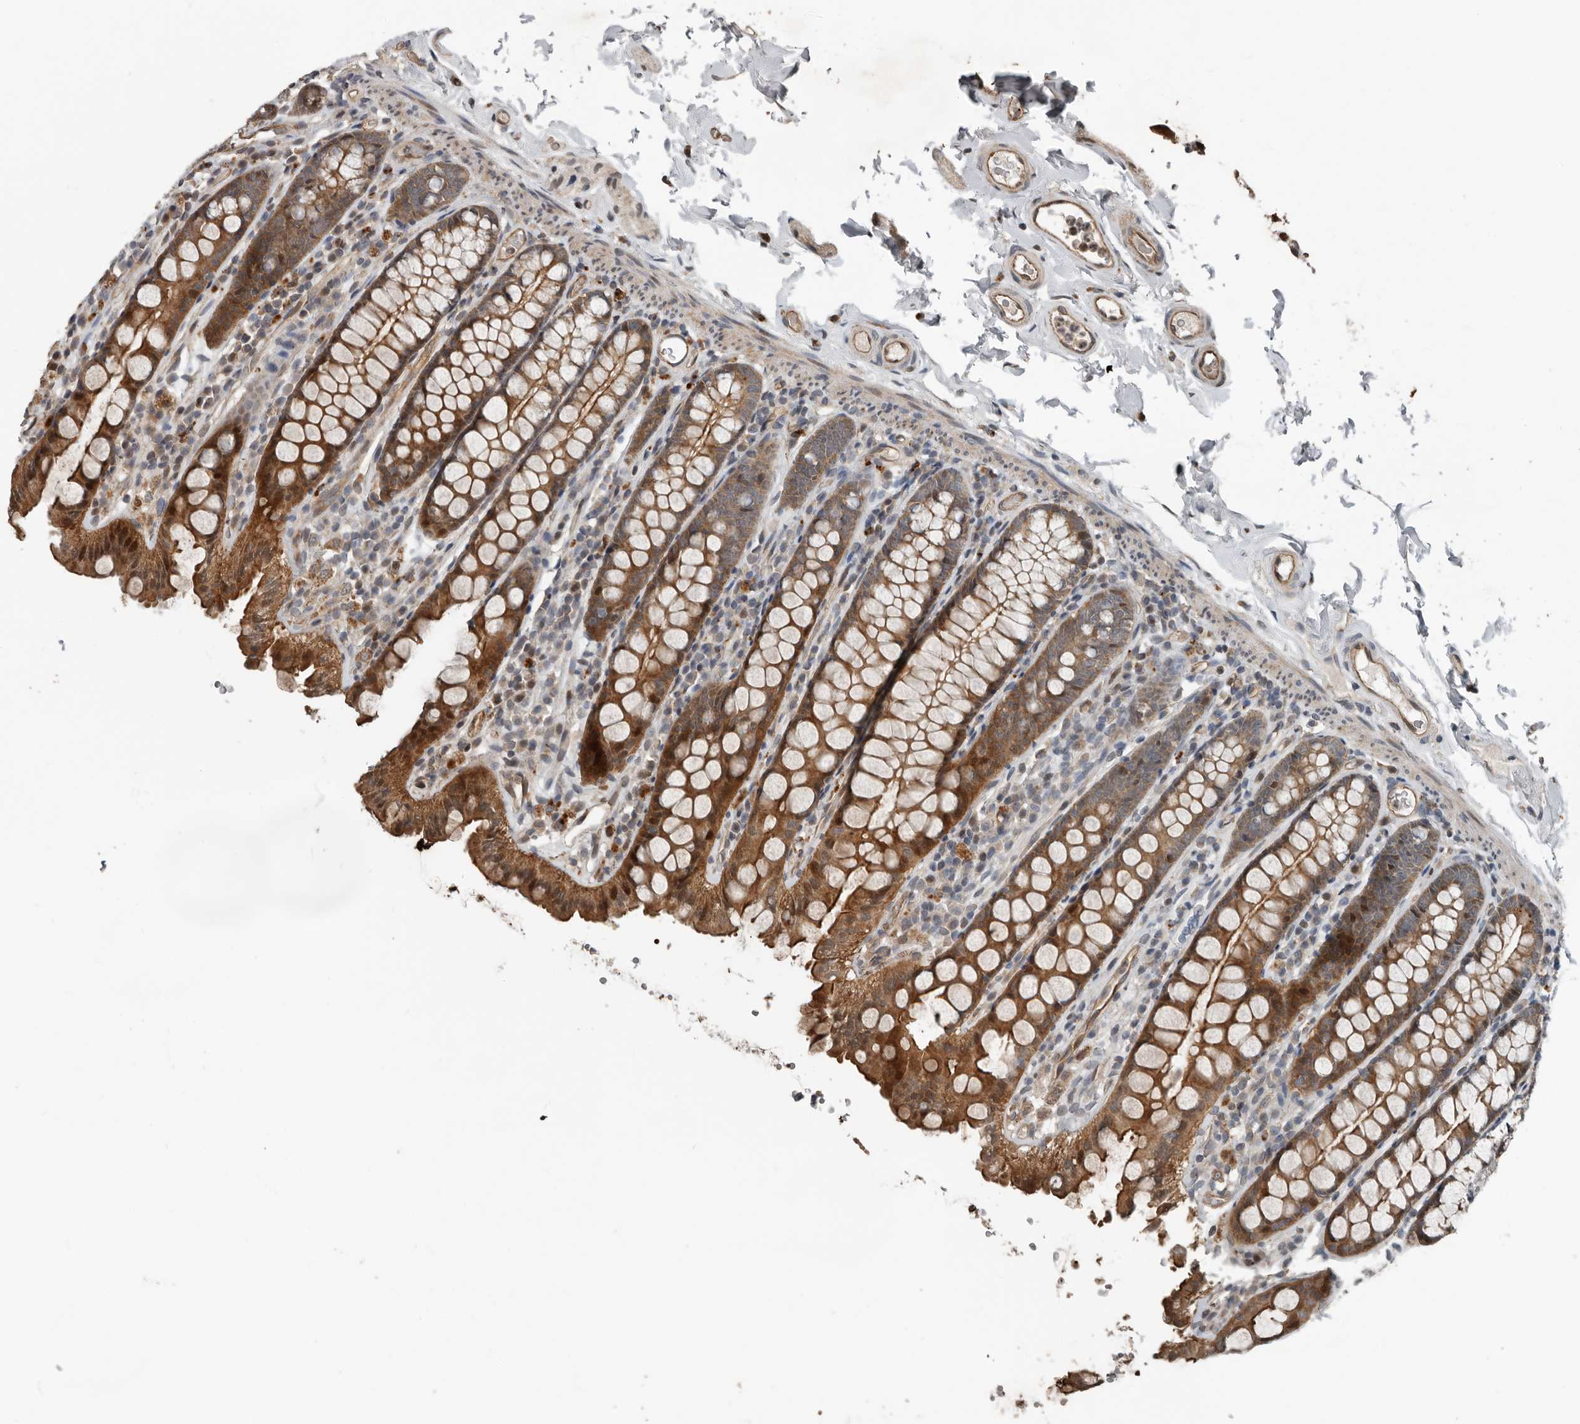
{"staining": {"intensity": "moderate", "quantity": ">75%", "location": "cytoplasmic/membranous"}, "tissue": "colon", "cell_type": "Endothelial cells", "image_type": "normal", "snomed": [{"axis": "morphology", "description": "Normal tissue, NOS"}, {"axis": "topography", "description": "Colon"}, {"axis": "topography", "description": "Peripheral nerve tissue"}], "caption": "DAB (3,3'-diaminobenzidine) immunohistochemical staining of unremarkable human colon exhibits moderate cytoplasmic/membranous protein expression in about >75% of endothelial cells.", "gene": "YOD1", "patient": {"sex": "female", "age": 61}}